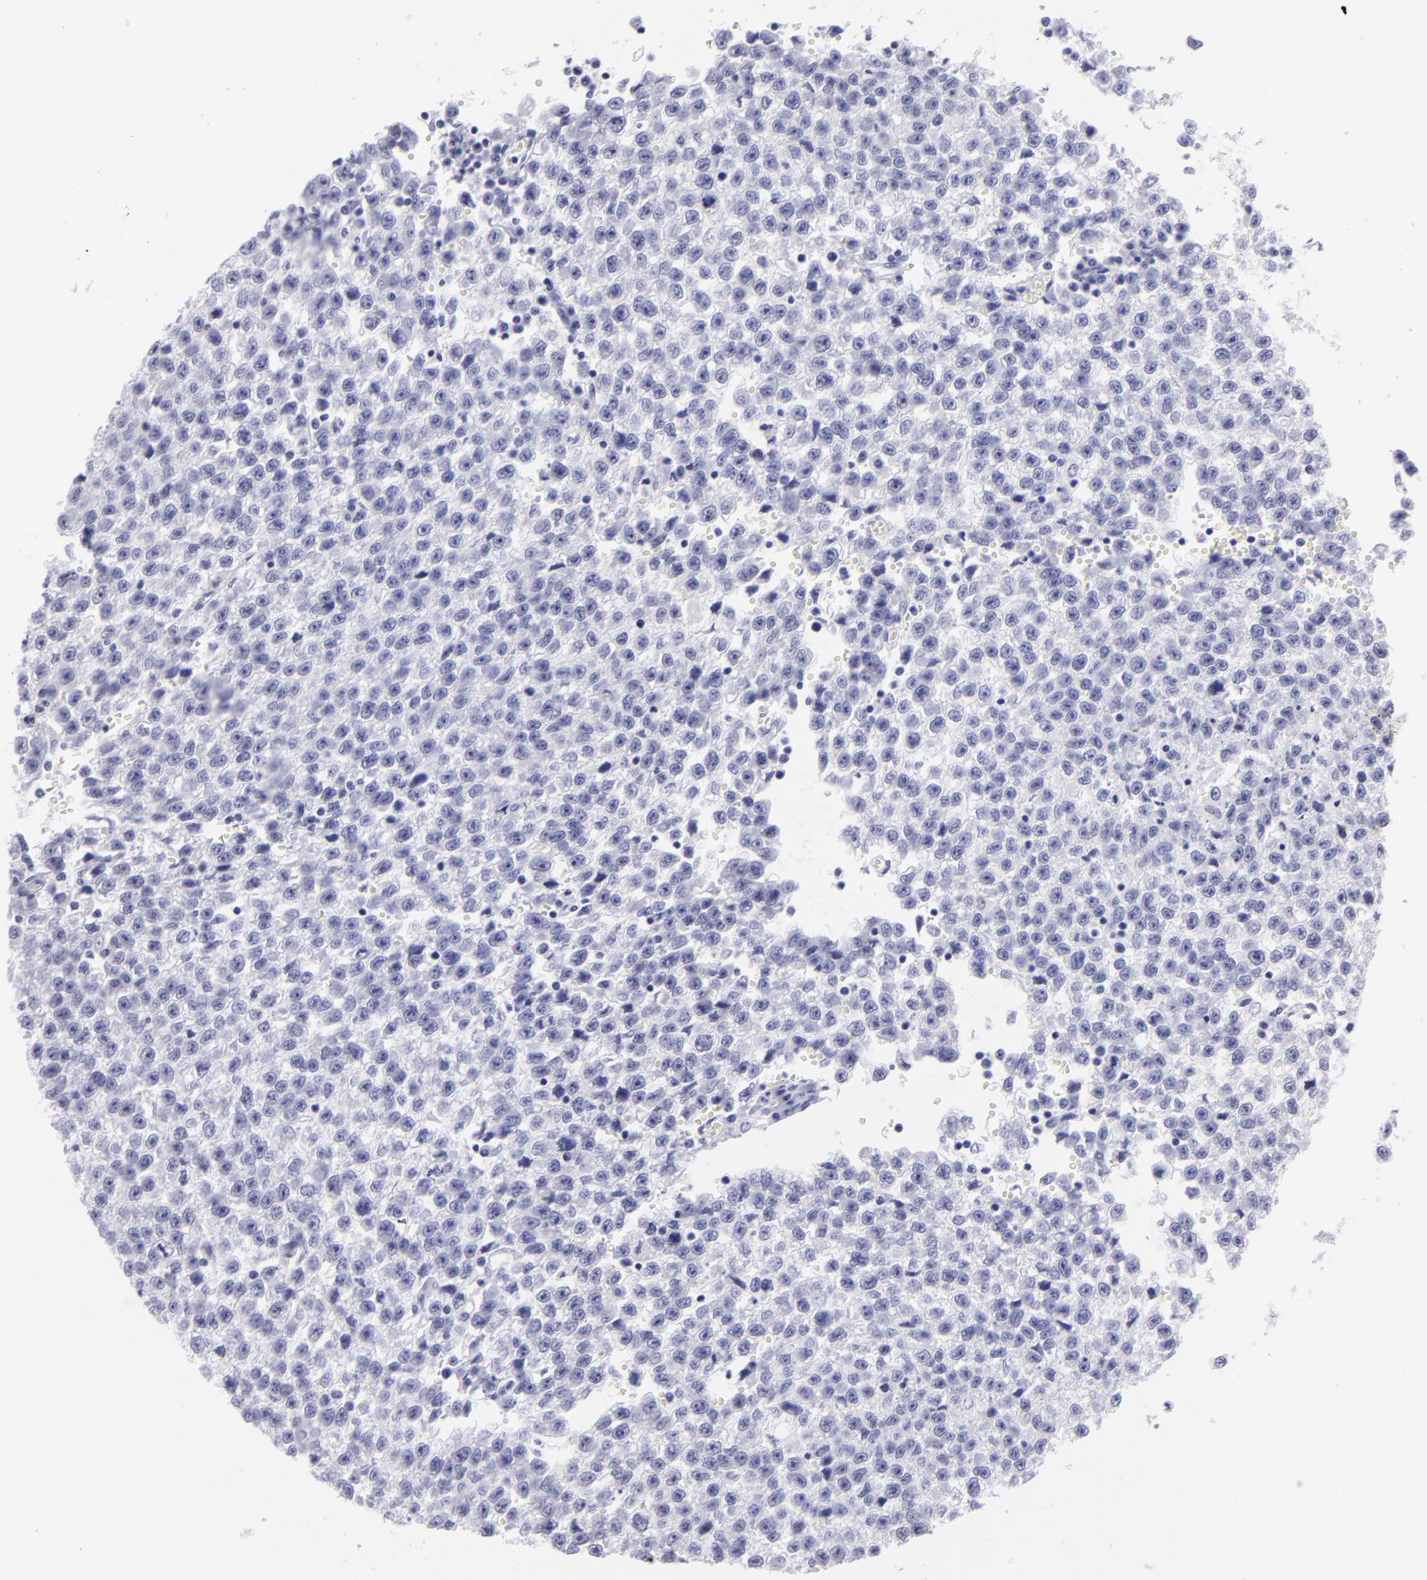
{"staining": {"intensity": "negative", "quantity": "none", "location": "none"}, "tissue": "testis cancer", "cell_type": "Tumor cells", "image_type": "cancer", "snomed": [{"axis": "morphology", "description": "Seminoma, NOS"}, {"axis": "topography", "description": "Testis"}], "caption": "Photomicrograph shows no significant protein expression in tumor cells of testis cancer.", "gene": "MITF", "patient": {"sex": "male", "age": 35}}